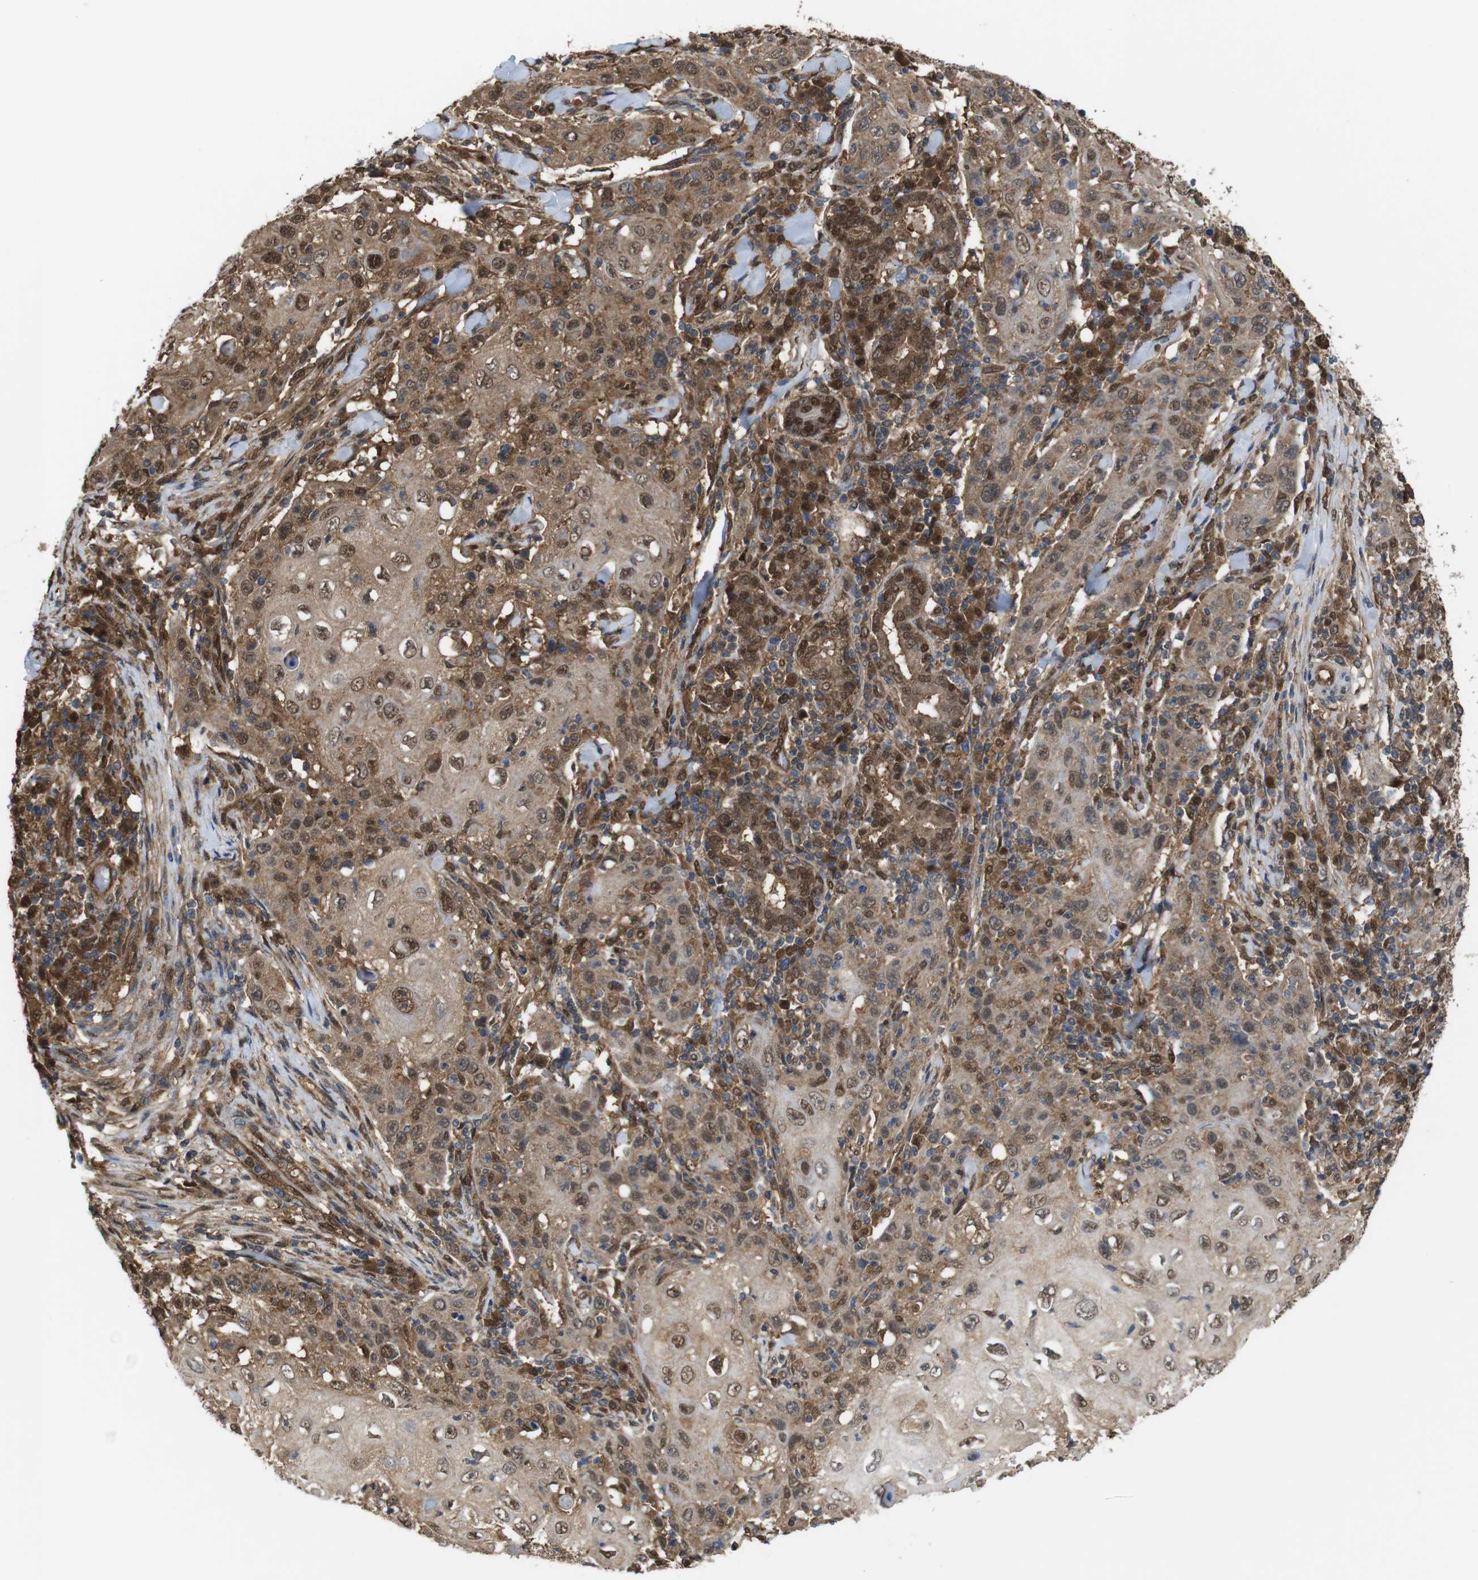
{"staining": {"intensity": "moderate", "quantity": ">75%", "location": "cytoplasmic/membranous,nuclear"}, "tissue": "skin cancer", "cell_type": "Tumor cells", "image_type": "cancer", "snomed": [{"axis": "morphology", "description": "Squamous cell carcinoma, NOS"}, {"axis": "topography", "description": "Skin"}], "caption": "Protein analysis of skin cancer (squamous cell carcinoma) tissue reveals moderate cytoplasmic/membranous and nuclear expression in about >75% of tumor cells.", "gene": "YWHAG", "patient": {"sex": "female", "age": 88}}